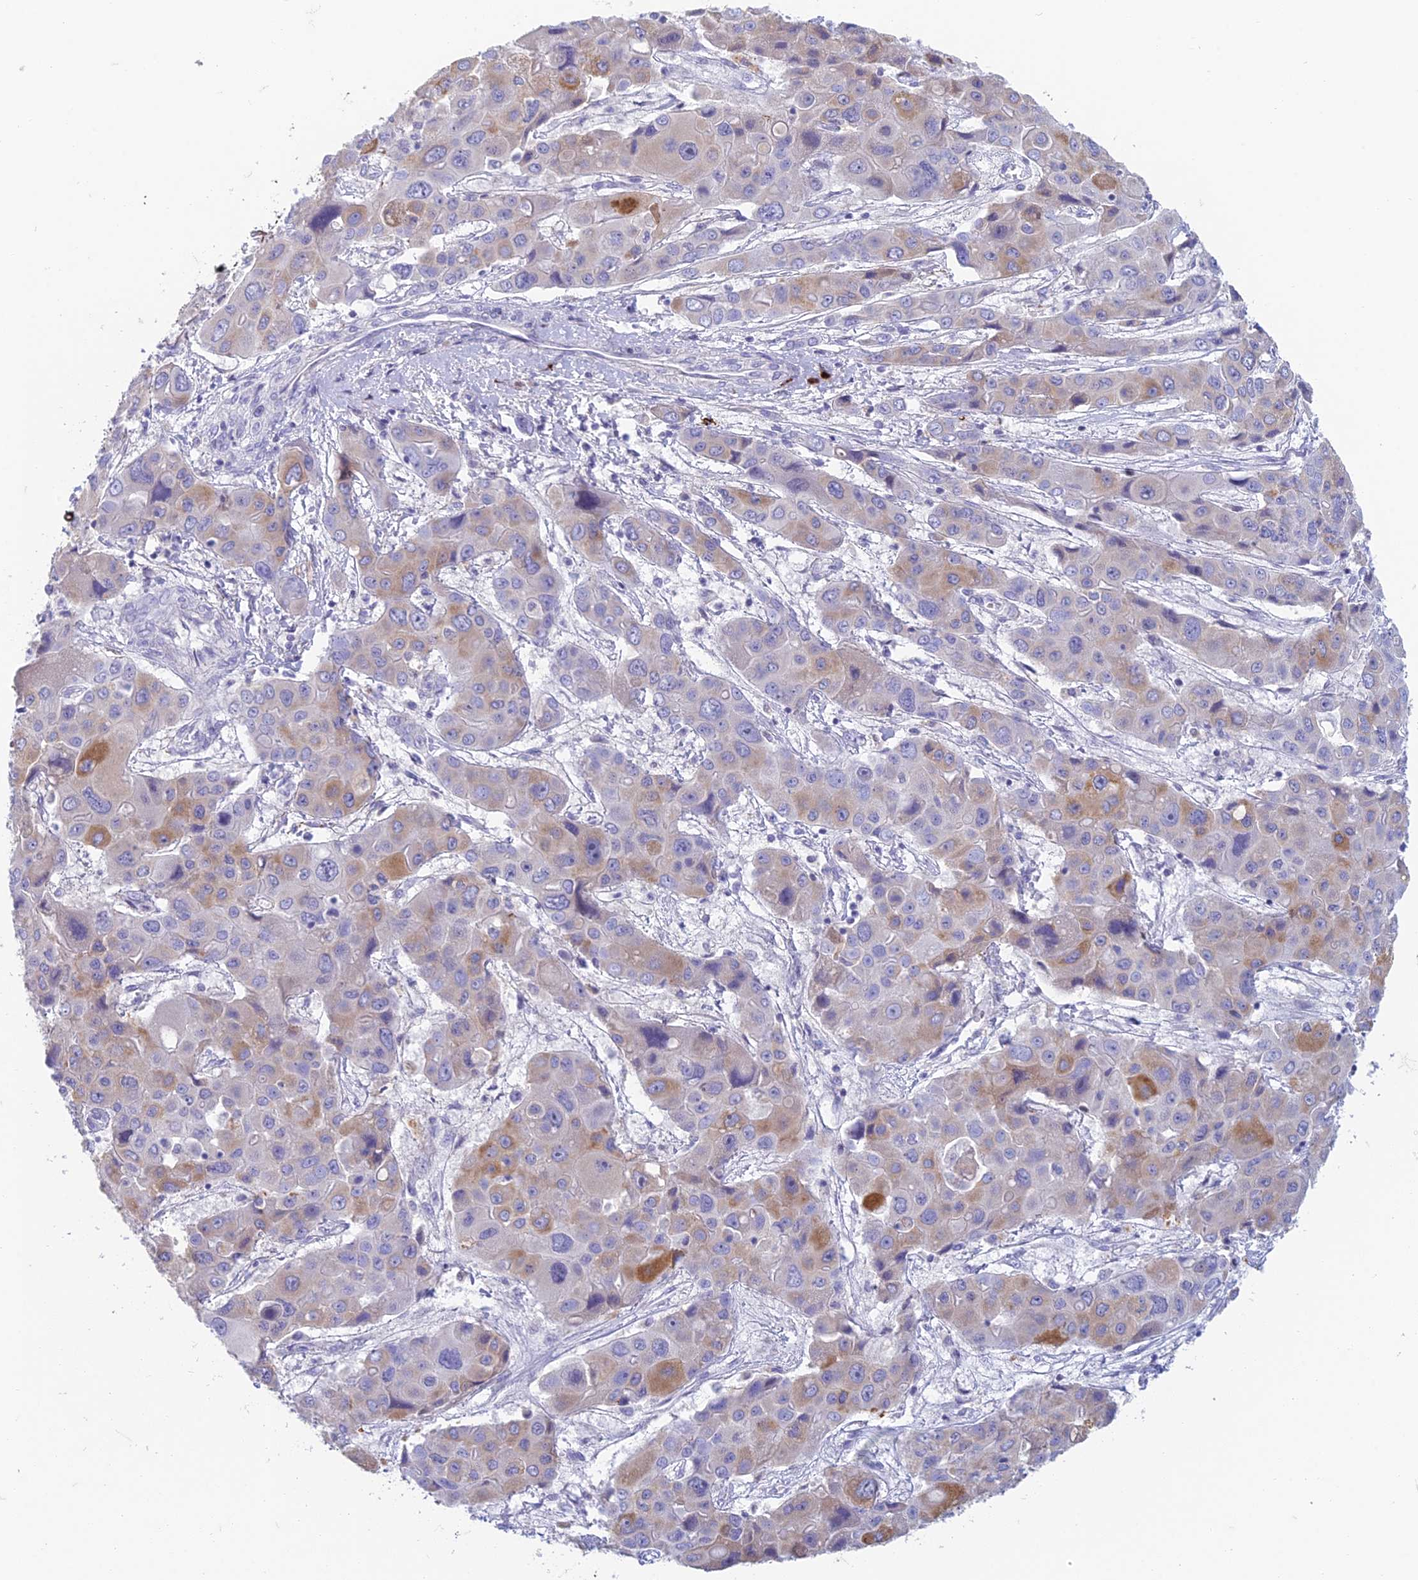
{"staining": {"intensity": "moderate", "quantity": "<25%", "location": "cytoplasmic/membranous"}, "tissue": "liver cancer", "cell_type": "Tumor cells", "image_type": "cancer", "snomed": [{"axis": "morphology", "description": "Cholangiocarcinoma"}, {"axis": "topography", "description": "Liver"}], "caption": "Protein staining by immunohistochemistry (IHC) exhibits moderate cytoplasmic/membranous expression in approximately <25% of tumor cells in liver cholangiocarcinoma.", "gene": "REXO5", "patient": {"sex": "male", "age": 67}}